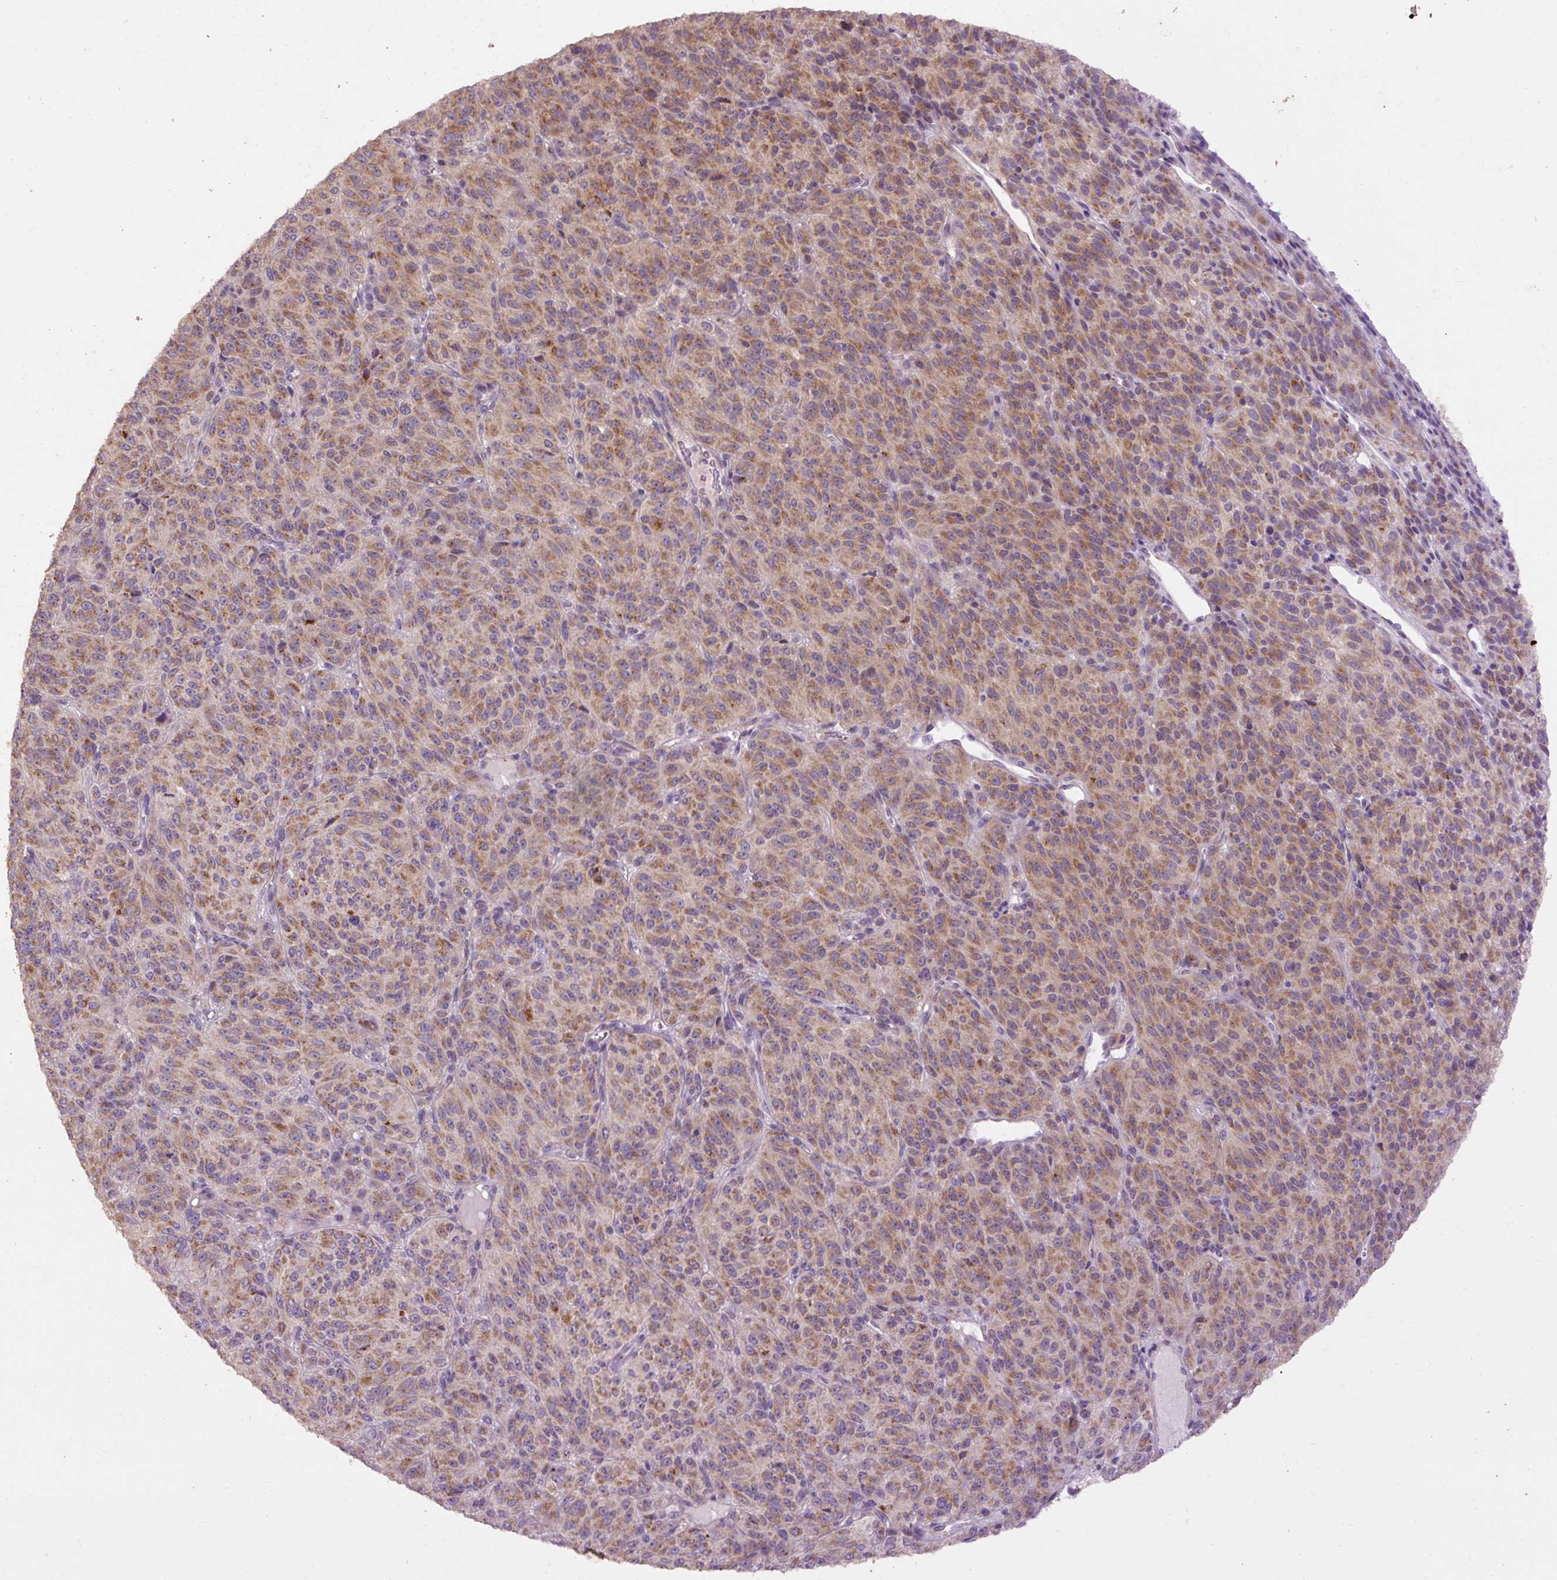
{"staining": {"intensity": "moderate", "quantity": ">75%", "location": "cytoplasmic/membranous"}, "tissue": "melanoma", "cell_type": "Tumor cells", "image_type": "cancer", "snomed": [{"axis": "morphology", "description": "Malignant melanoma, Metastatic site"}, {"axis": "topography", "description": "Brain"}], "caption": "A brown stain highlights moderate cytoplasmic/membranous staining of a protein in melanoma tumor cells. (brown staining indicates protein expression, while blue staining denotes nuclei).", "gene": "ABR", "patient": {"sex": "female", "age": 56}}